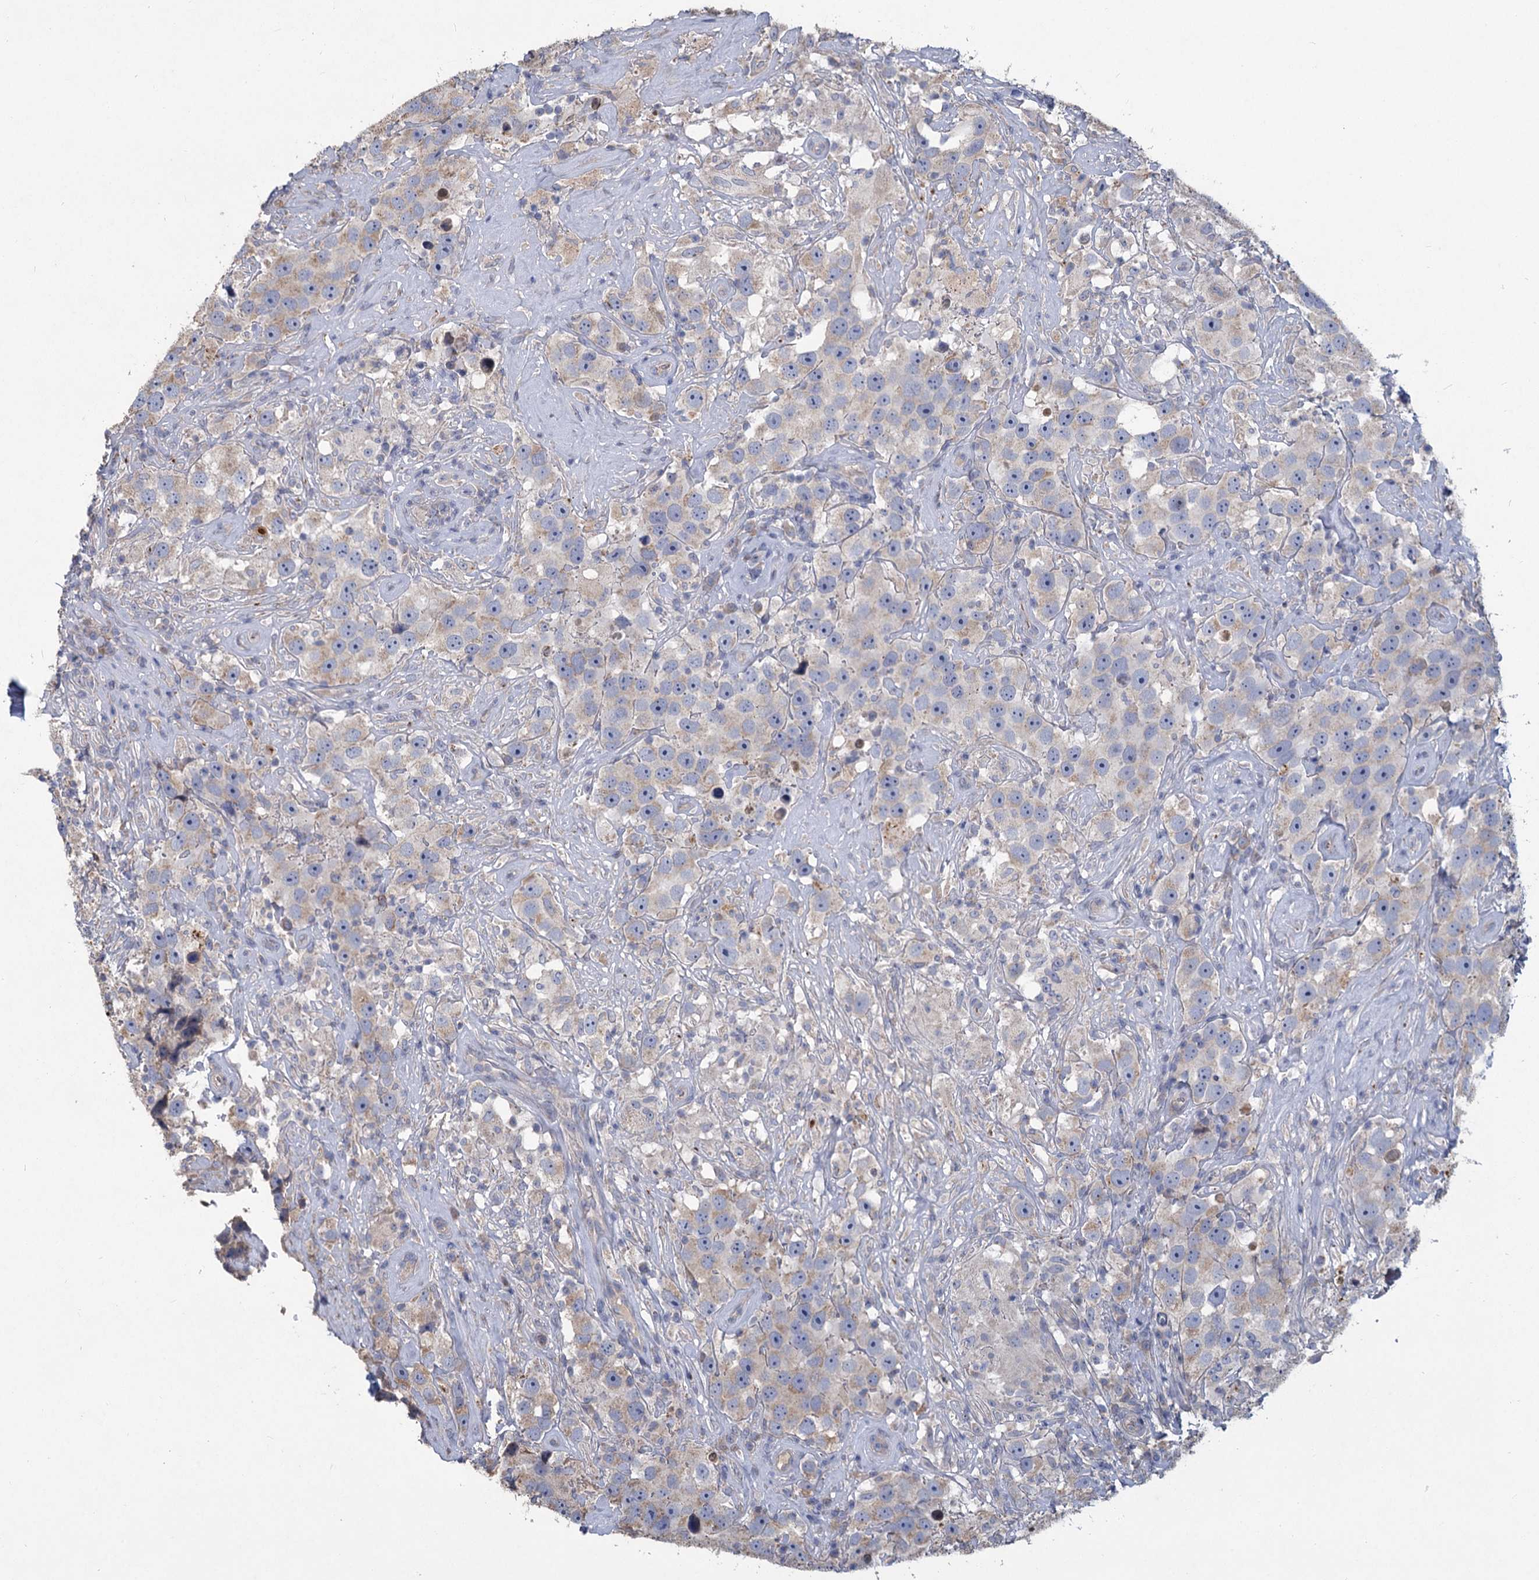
{"staining": {"intensity": "weak", "quantity": "25%-75%", "location": "cytoplasmic/membranous"}, "tissue": "testis cancer", "cell_type": "Tumor cells", "image_type": "cancer", "snomed": [{"axis": "morphology", "description": "Seminoma, NOS"}, {"axis": "topography", "description": "Testis"}], "caption": "Weak cytoplasmic/membranous expression for a protein is appreciated in approximately 25%-75% of tumor cells of testis cancer (seminoma) using IHC.", "gene": "HES2", "patient": {"sex": "male", "age": 49}}